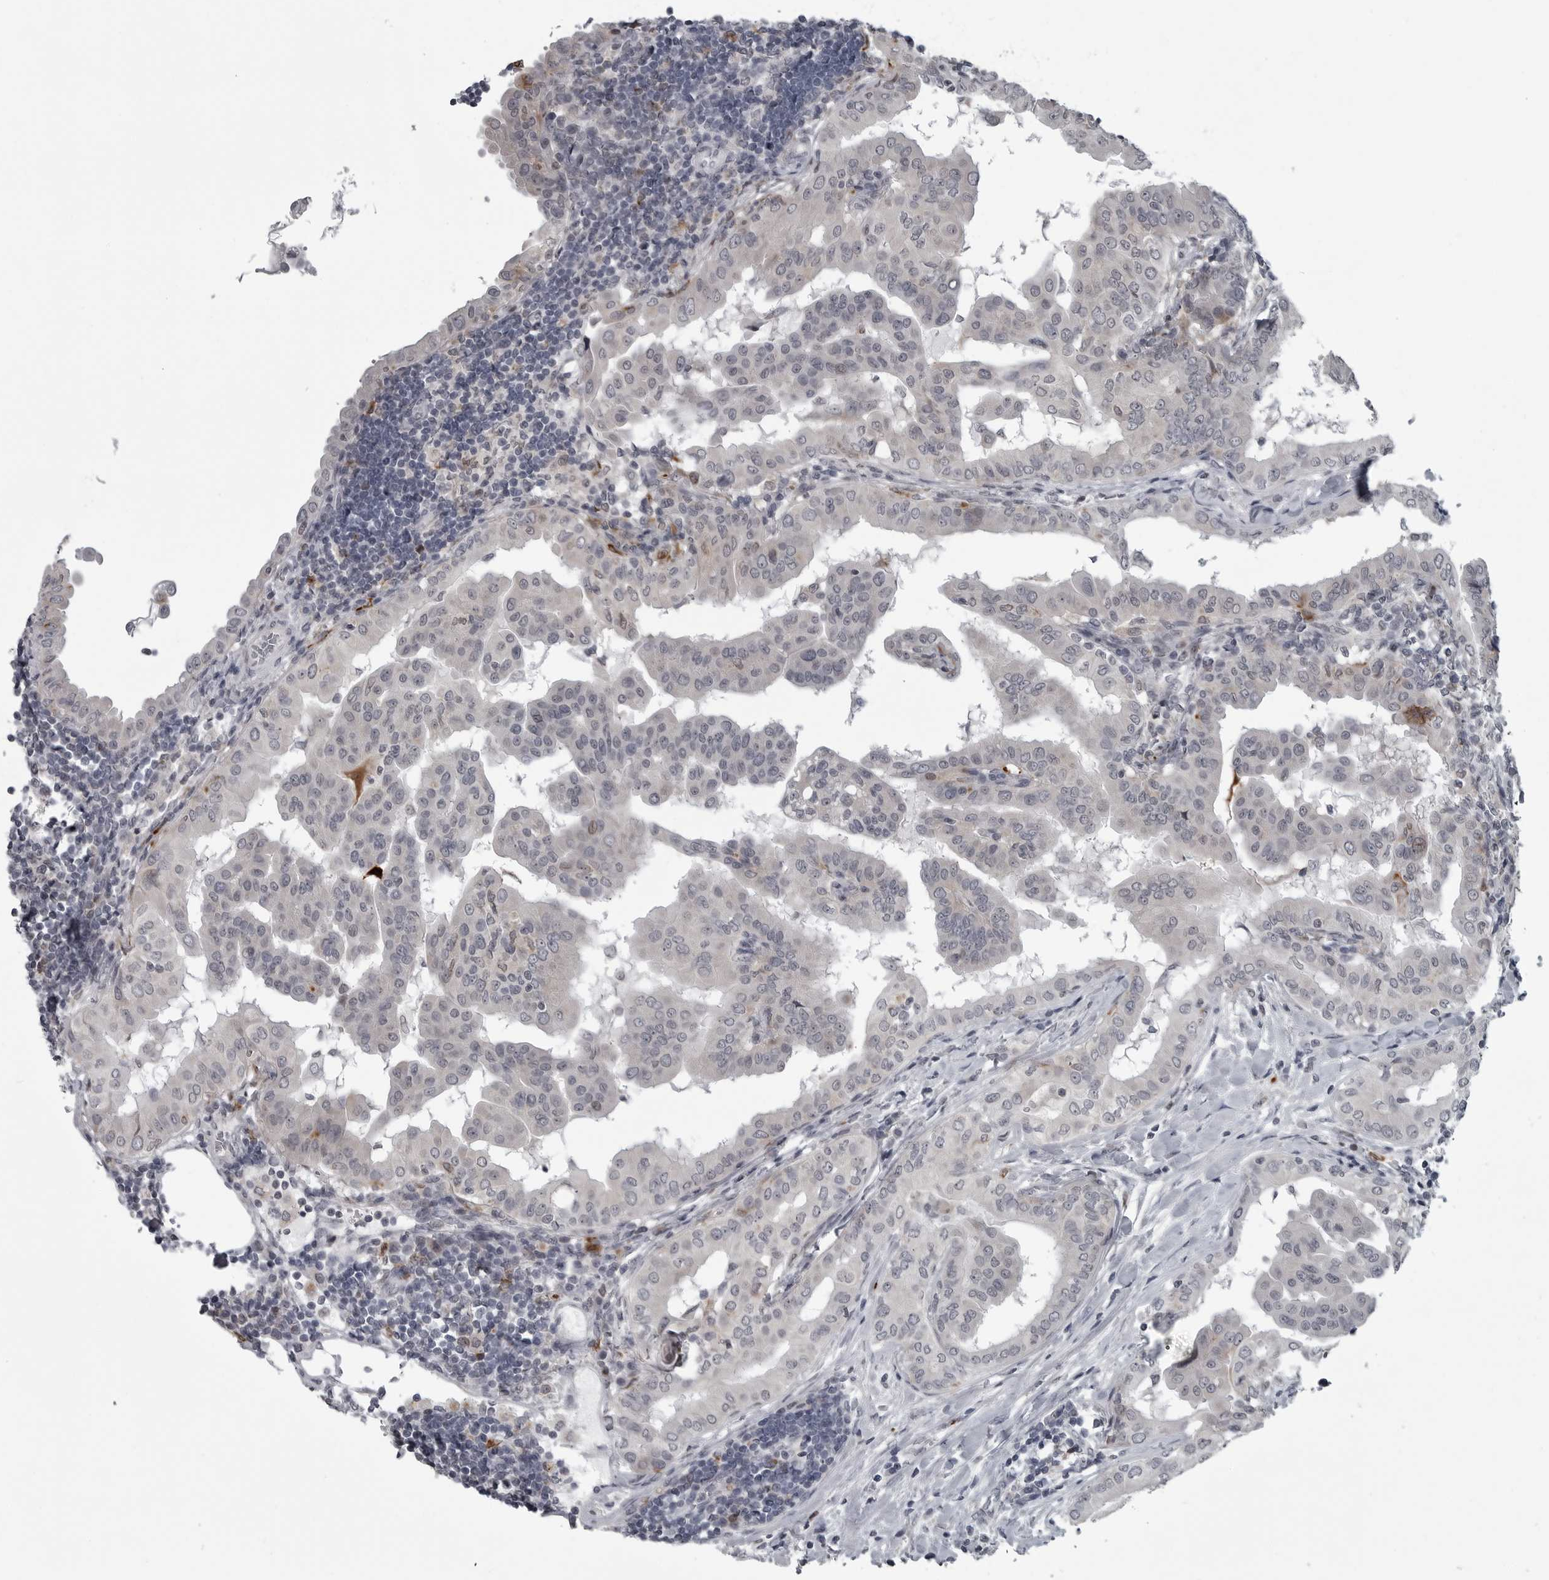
{"staining": {"intensity": "weak", "quantity": "<25%", "location": "nuclear"}, "tissue": "thyroid cancer", "cell_type": "Tumor cells", "image_type": "cancer", "snomed": [{"axis": "morphology", "description": "Papillary adenocarcinoma, NOS"}, {"axis": "topography", "description": "Thyroid gland"}], "caption": "A high-resolution micrograph shows immunohistochemistry staining of papillary adenocarcinoma (thyroid), which displays no significant expression in tumor cells.", "gene": "LYSMD1", "patient": {"sex": "male", "age": 33}}